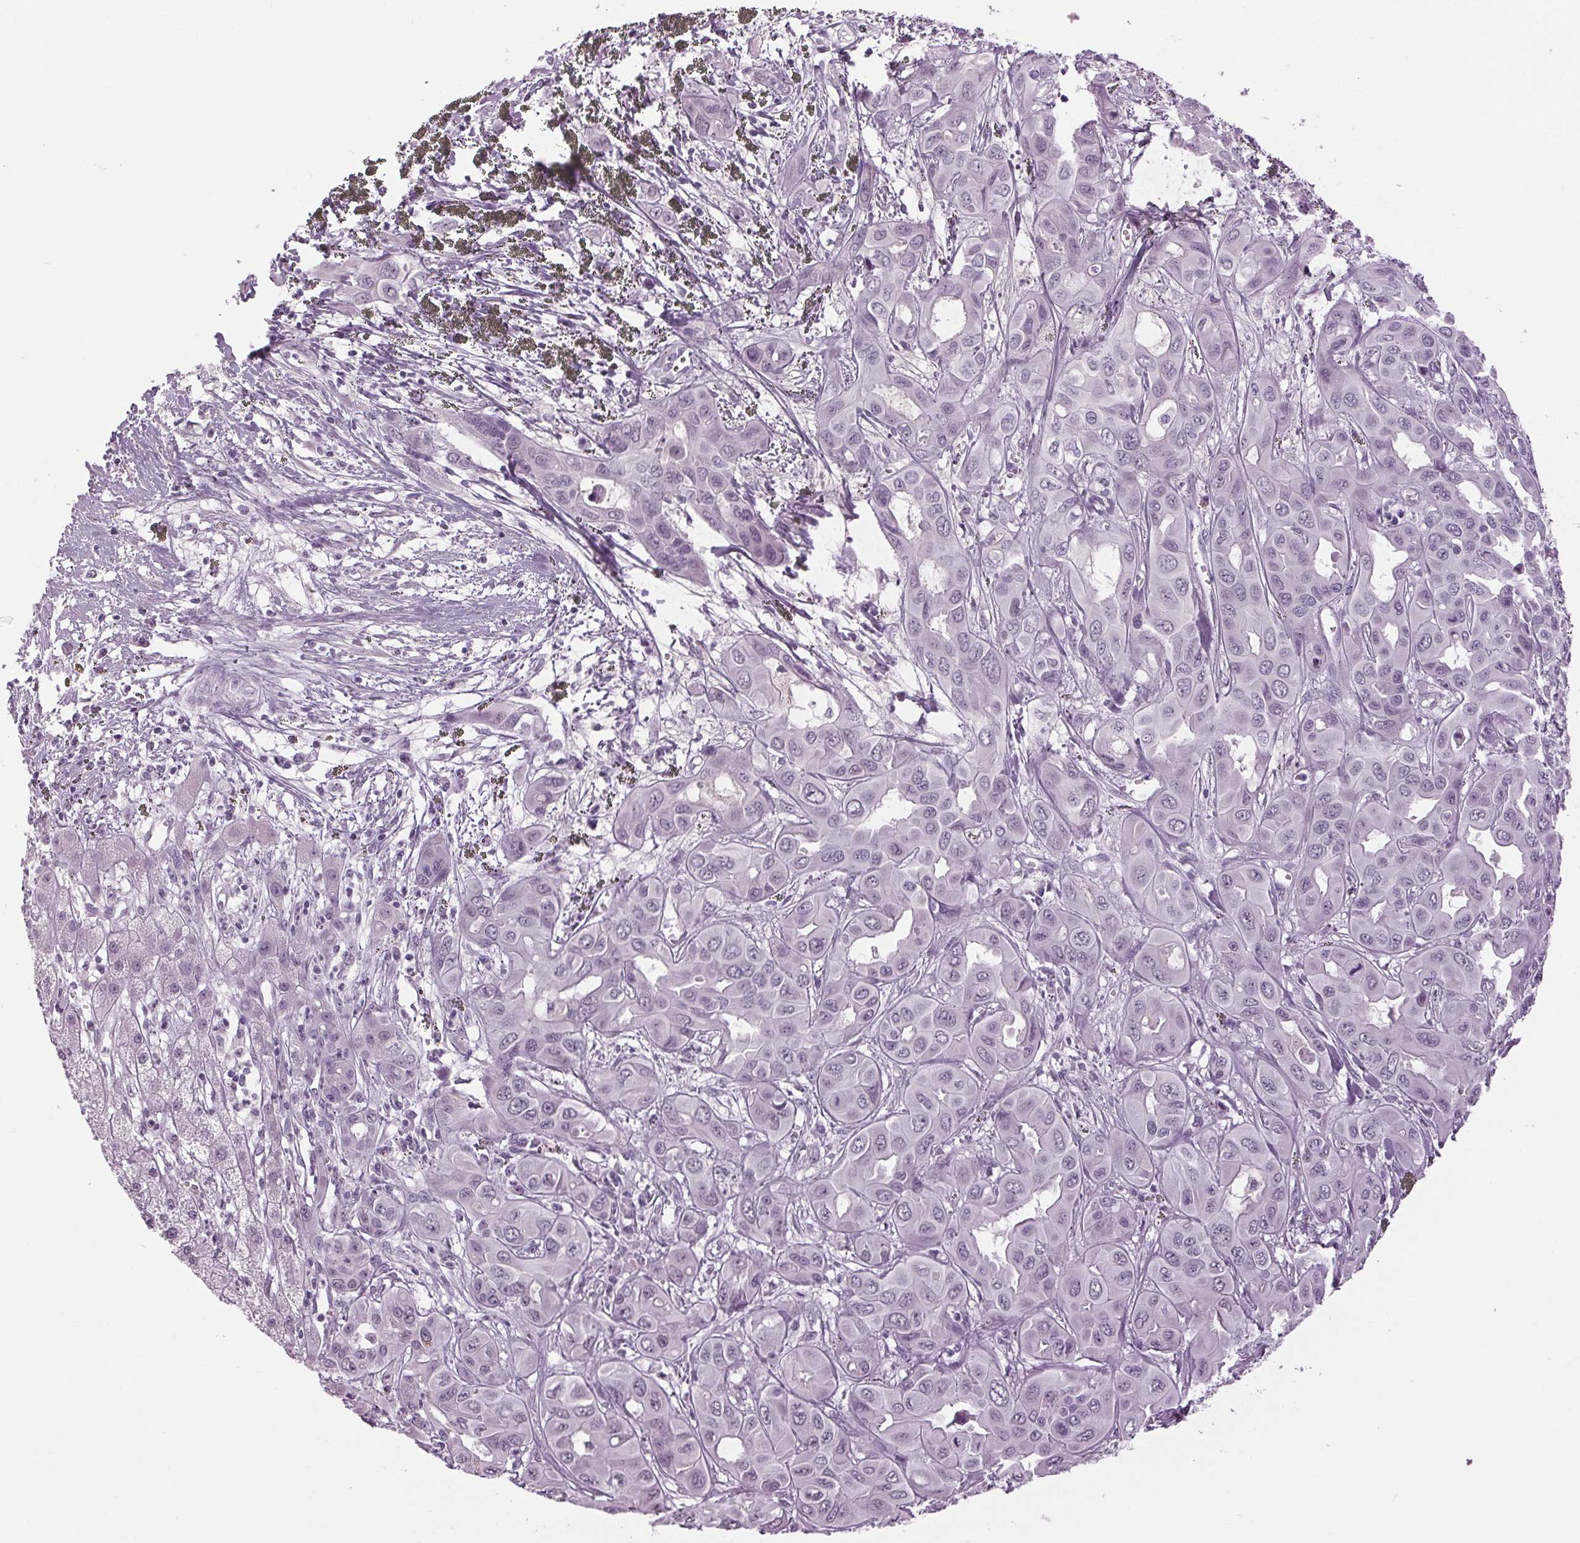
{"staining": {"intensity": "negative", "quantity": "none", "location": "none"}, "tissue": "liver cancer", "cell_type": "Tumor cells", "image_type": "cancer", "snomed": [{"axis": "morphology", "description": "Cholangiocarcinoma"}, {"axis": "topography", "description": "Liver"}], "caption": "A high-resolution image shows immunohistochemistry staining of cholangiocarcinoma (liver), which reveals no significant expression in tumor cells.", "gene": "DNAH12", "patient": {"sex": "female", "age": 60}}